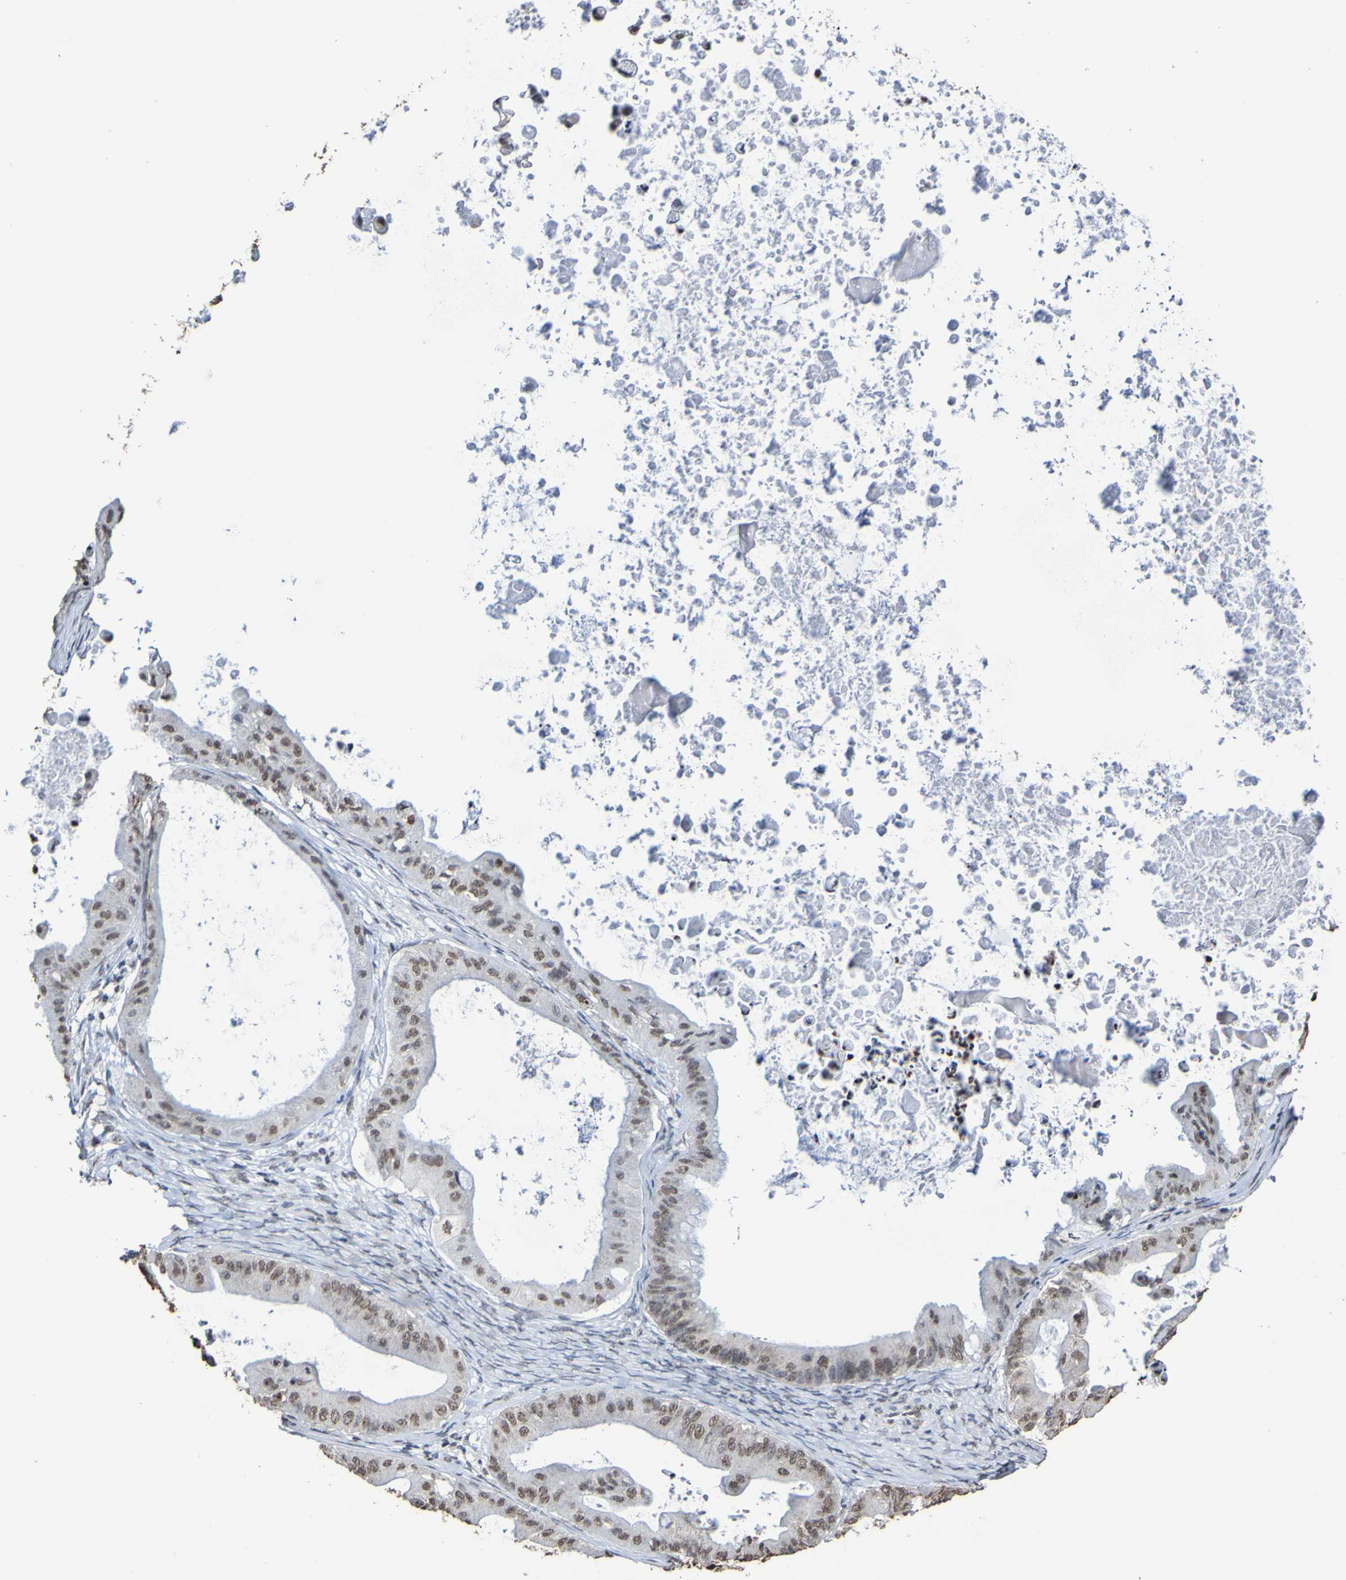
{"staining": {"intensity": "weak", "quantity": ">75%", "location": "nuclear"}, "tissue": "ovarian cancer", "cell_type": "Tumor cells", "image_type": "cancer", "snomed": [{"axis": "morphology", "description": "Cystadenocarcinoma, mucinous, NOS"}, {"axis": "topography", "description": "Ovary"}], "caption": "Human mucinous cystadenocarcinoma (ovarian) stained for a protein (brown) displays weak nuclear positive expression in about >75% of tumor cells.", "gene": "GFI1", "patient": {"sex": "female", "age": 37}}